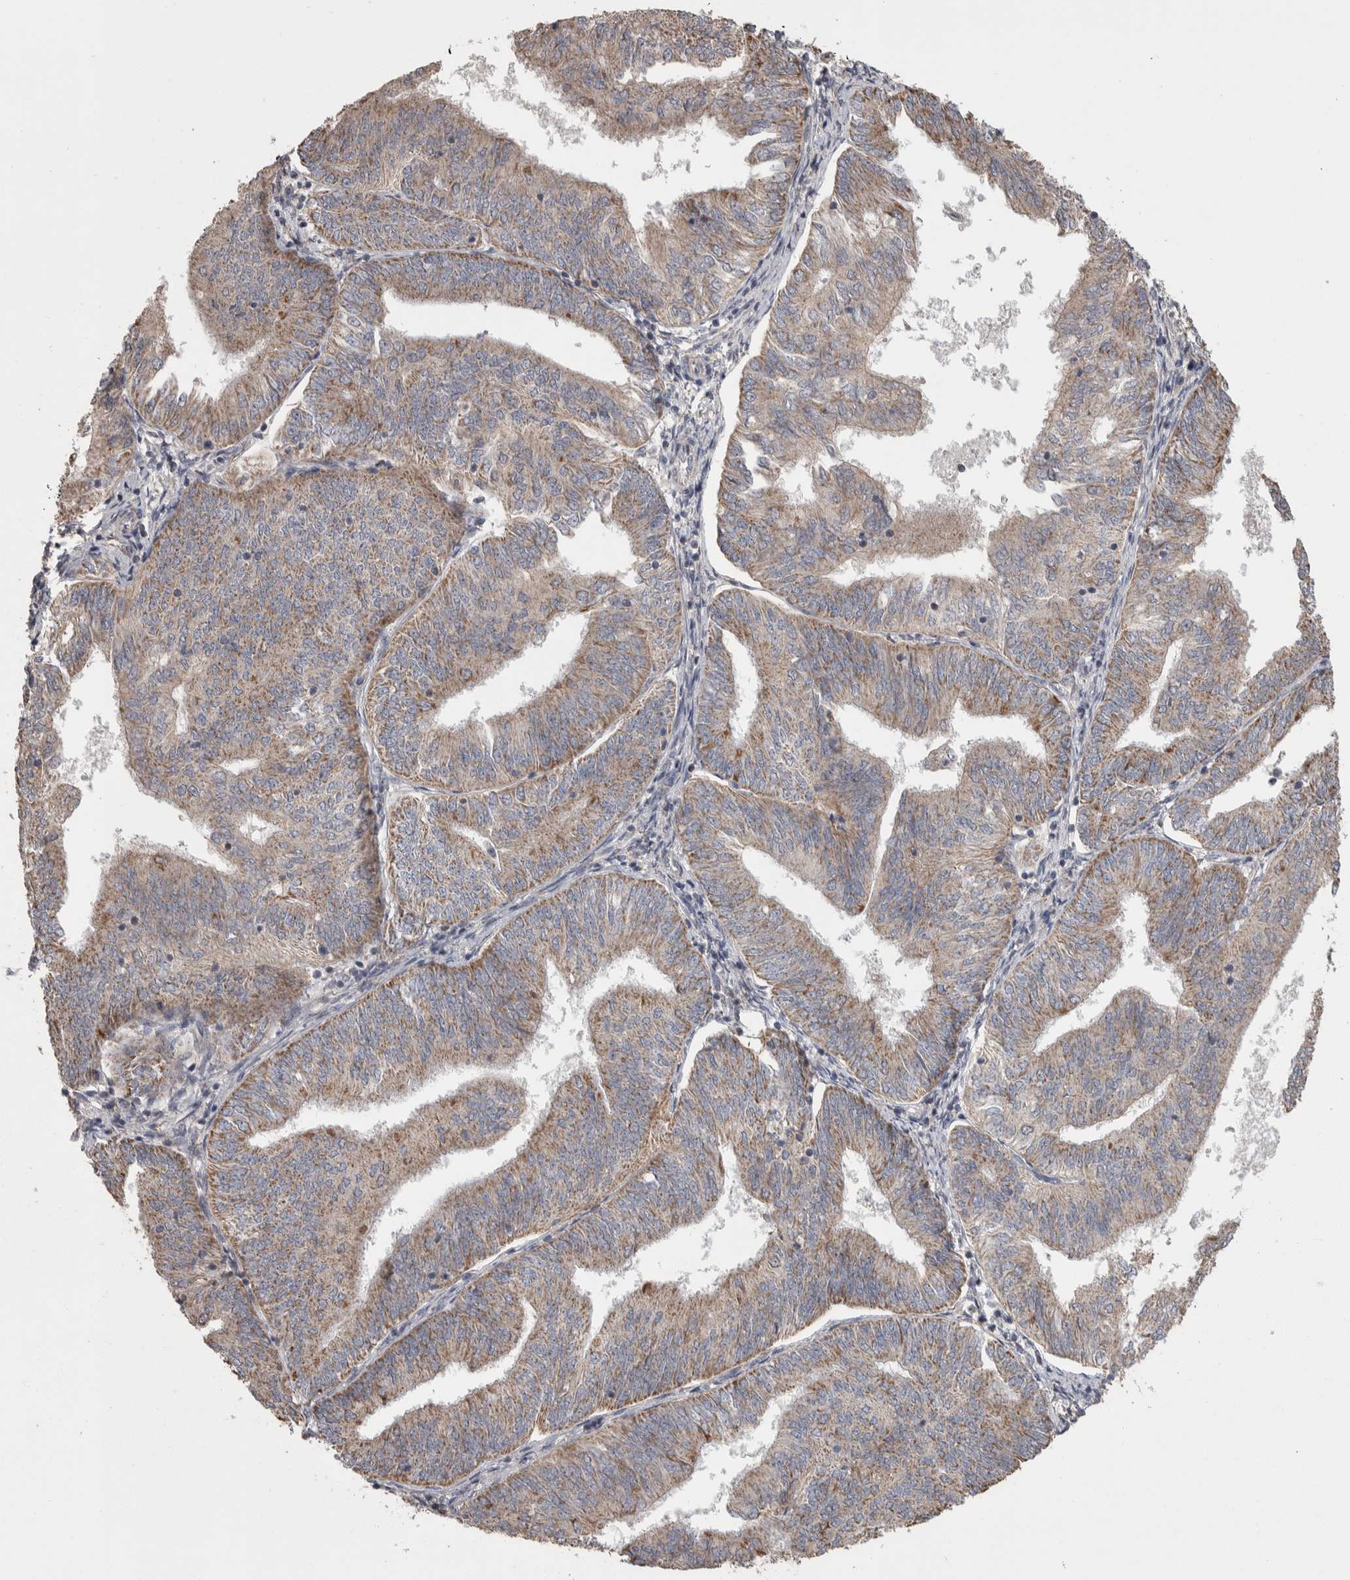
{"staining": {"intensity": "weak", "quantity": ">75%", "location": "cytoplasmic/membranous"}, "tissue": "endometrial cancer", "cell_type": "Tumor cells", "image_type": "cancer", "snomed": [{"axis": "morphology", "description": "Adenocarcinoma, NOS"}, {"axis": "topography", "description": "Endometrium"}], "caption": "Endometrial adenocarcinoma stained with DAB (3,3'-diaminobenzidine) immunohistochemistry (IHC) shows low levels of weak cytoplasmic/membranous expression in approximately >75% of tumor cells.", "gene": "SCO1", "patient": {"sex": "female", "age": 58}}